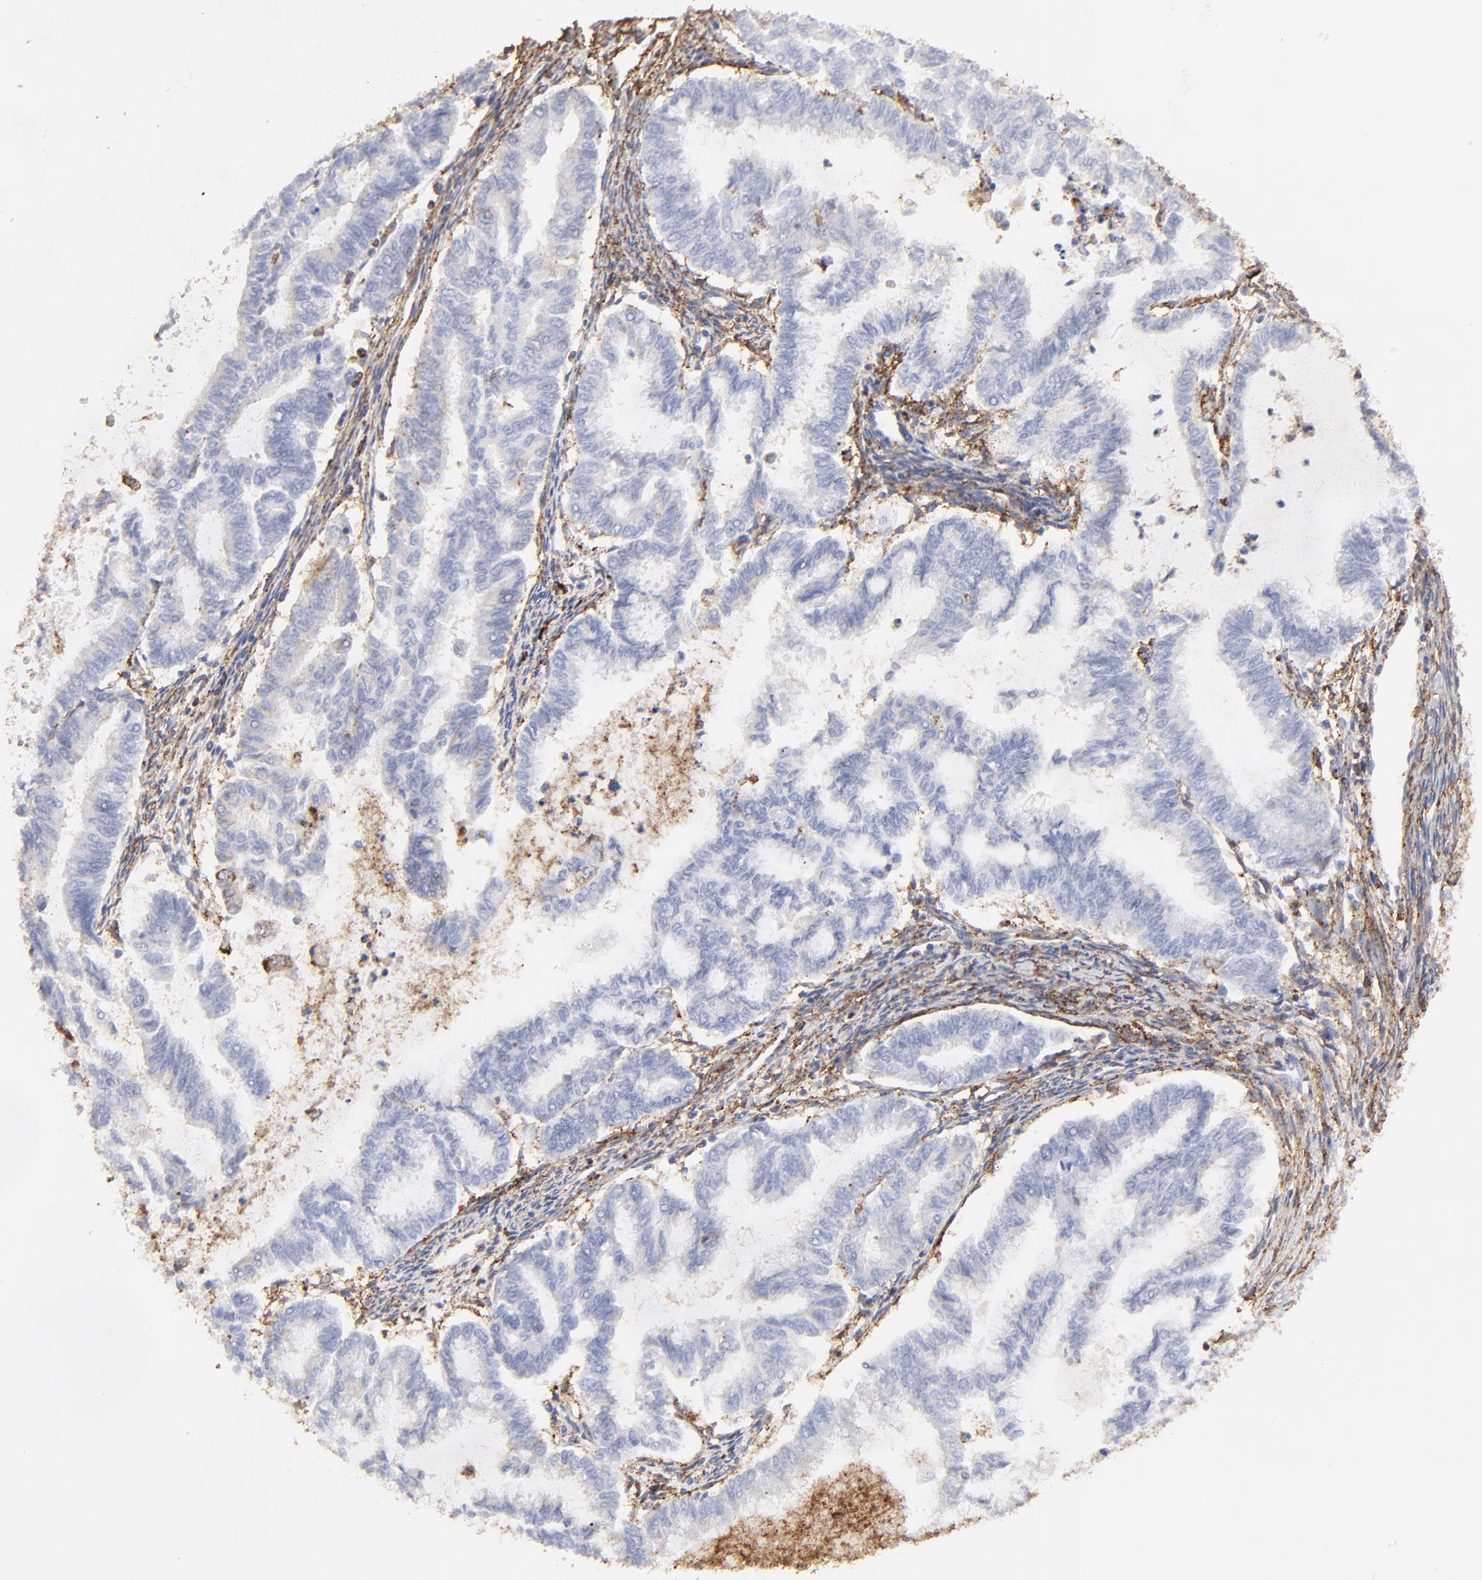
{"staining": {"intensity": "negative", "quantity": "none", "location": "none"}, "tissue": "endometrial cancer", "cell_type": "Tumor cells", "image_type": "cancer", "snomed": [{"axis": "morphology", "description": "Adenocarcinoma, NOS"}, {"axis": "topography", "description": "Endometrium"}], "caption": "This is a photomicrograph of immunohistochemistry staining of endometrial cancer (adenocarcinoma), which shows no staining in tumor cells. The staining is performed using DAB (3,3'-diaminobenzidine) brown chromogen with nuclei counter-stained in using hematoxylin.", "gene": "ANXA6", "patient": {"sex": "female", "age": 79}}